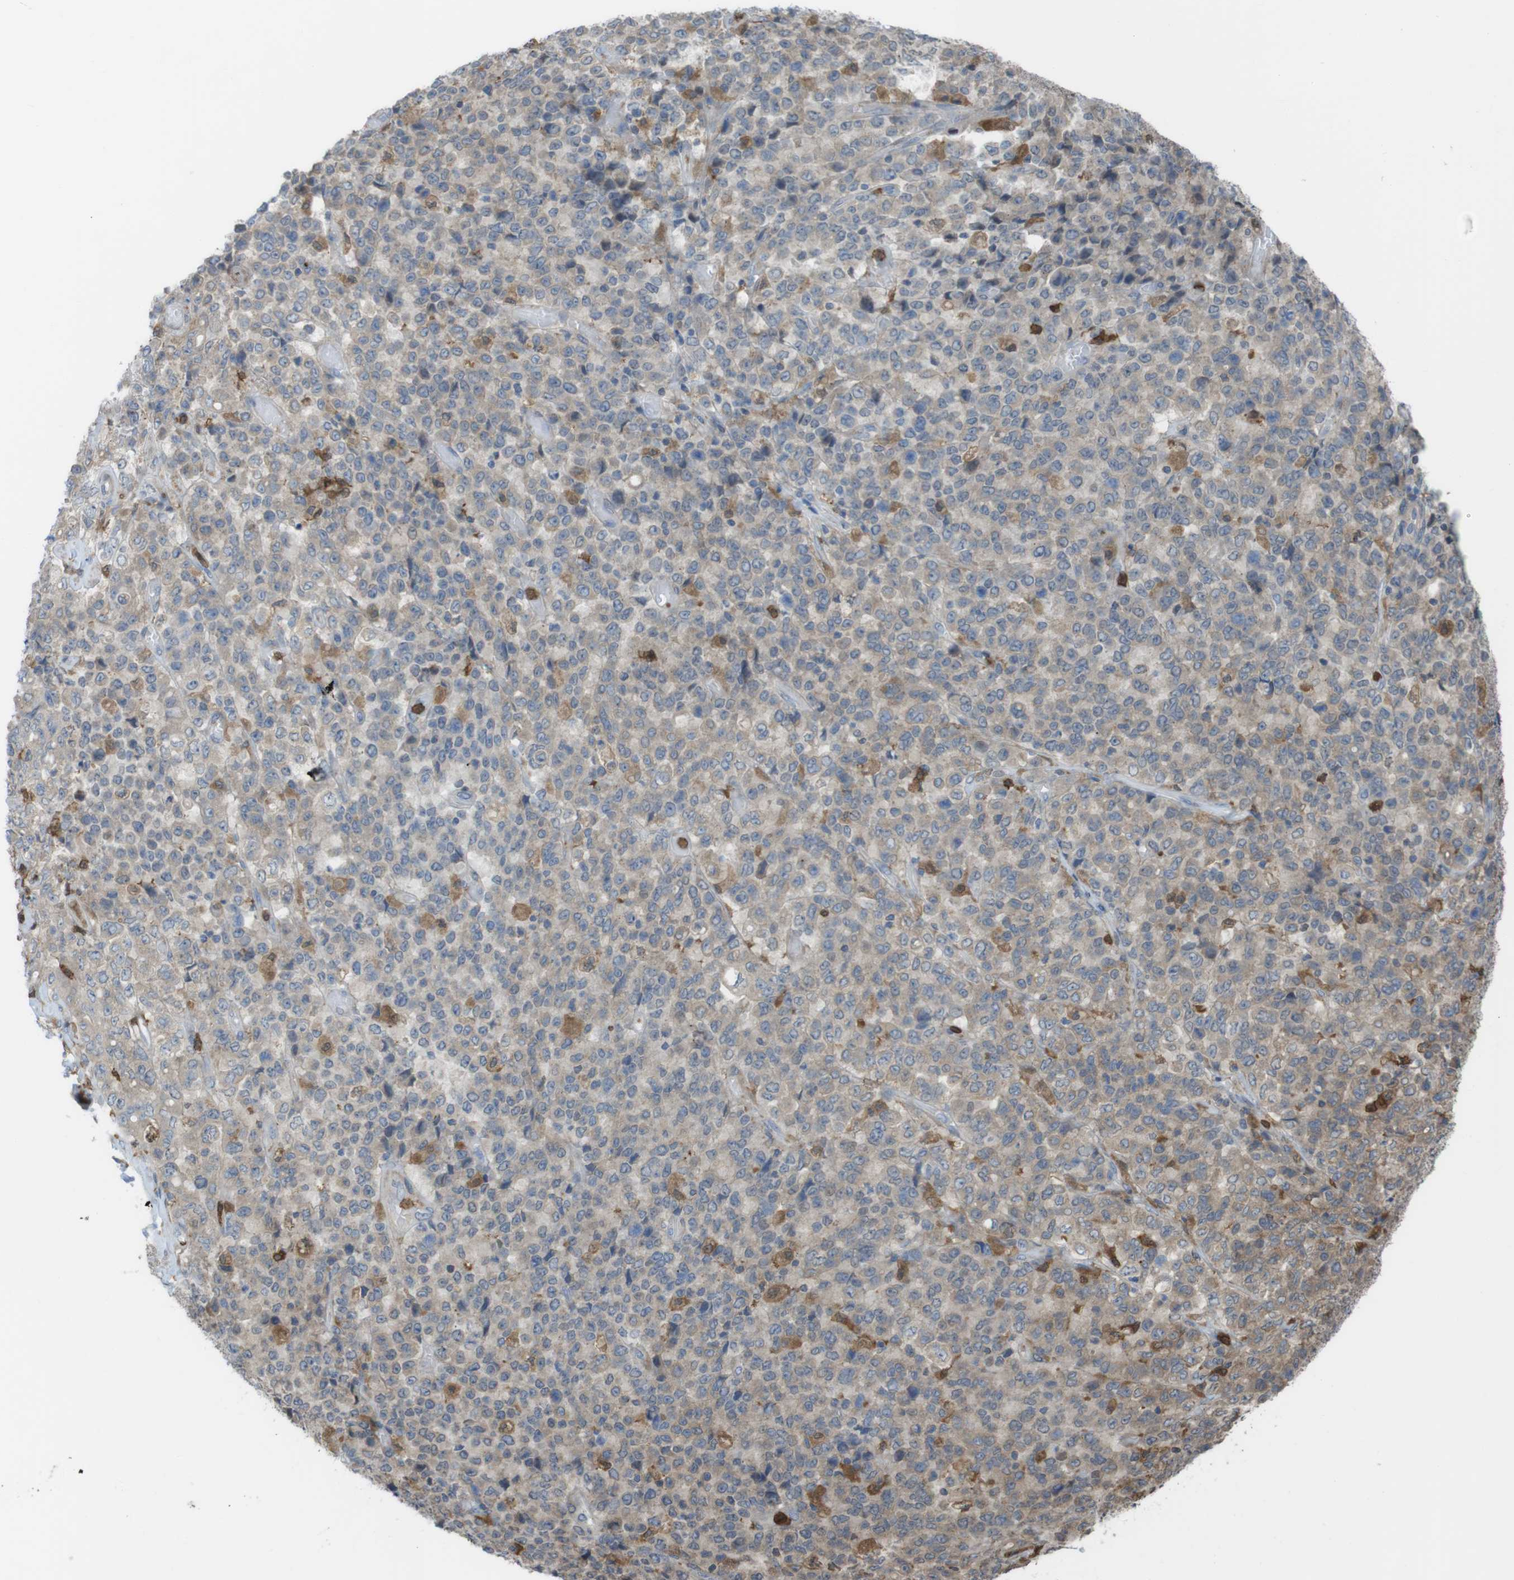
{"staining": {"intensity": "weak", "quantity": ">75%", "location": "cytoplasmic/membranous"}, "tissue": "stomach cancer", "cell_type": "Tumor cells", "image_type": "cancer", "snomed": [{"axis": "morphology", "description": "Adenocarcinoma, NOS"}, {"axis": "topography", "description": "Stomach"}], "caption": "This histopathology image shows stomach cancer stained with immunohistochemistry (IHC) to label a protein in brown. The cytoplasmic/membranous of tumor cells show weak positivity for the protein. Nuclei are counter-stained blue.", "gene": "PRKCD", "patient": {"sex": "female", "age": 73}}